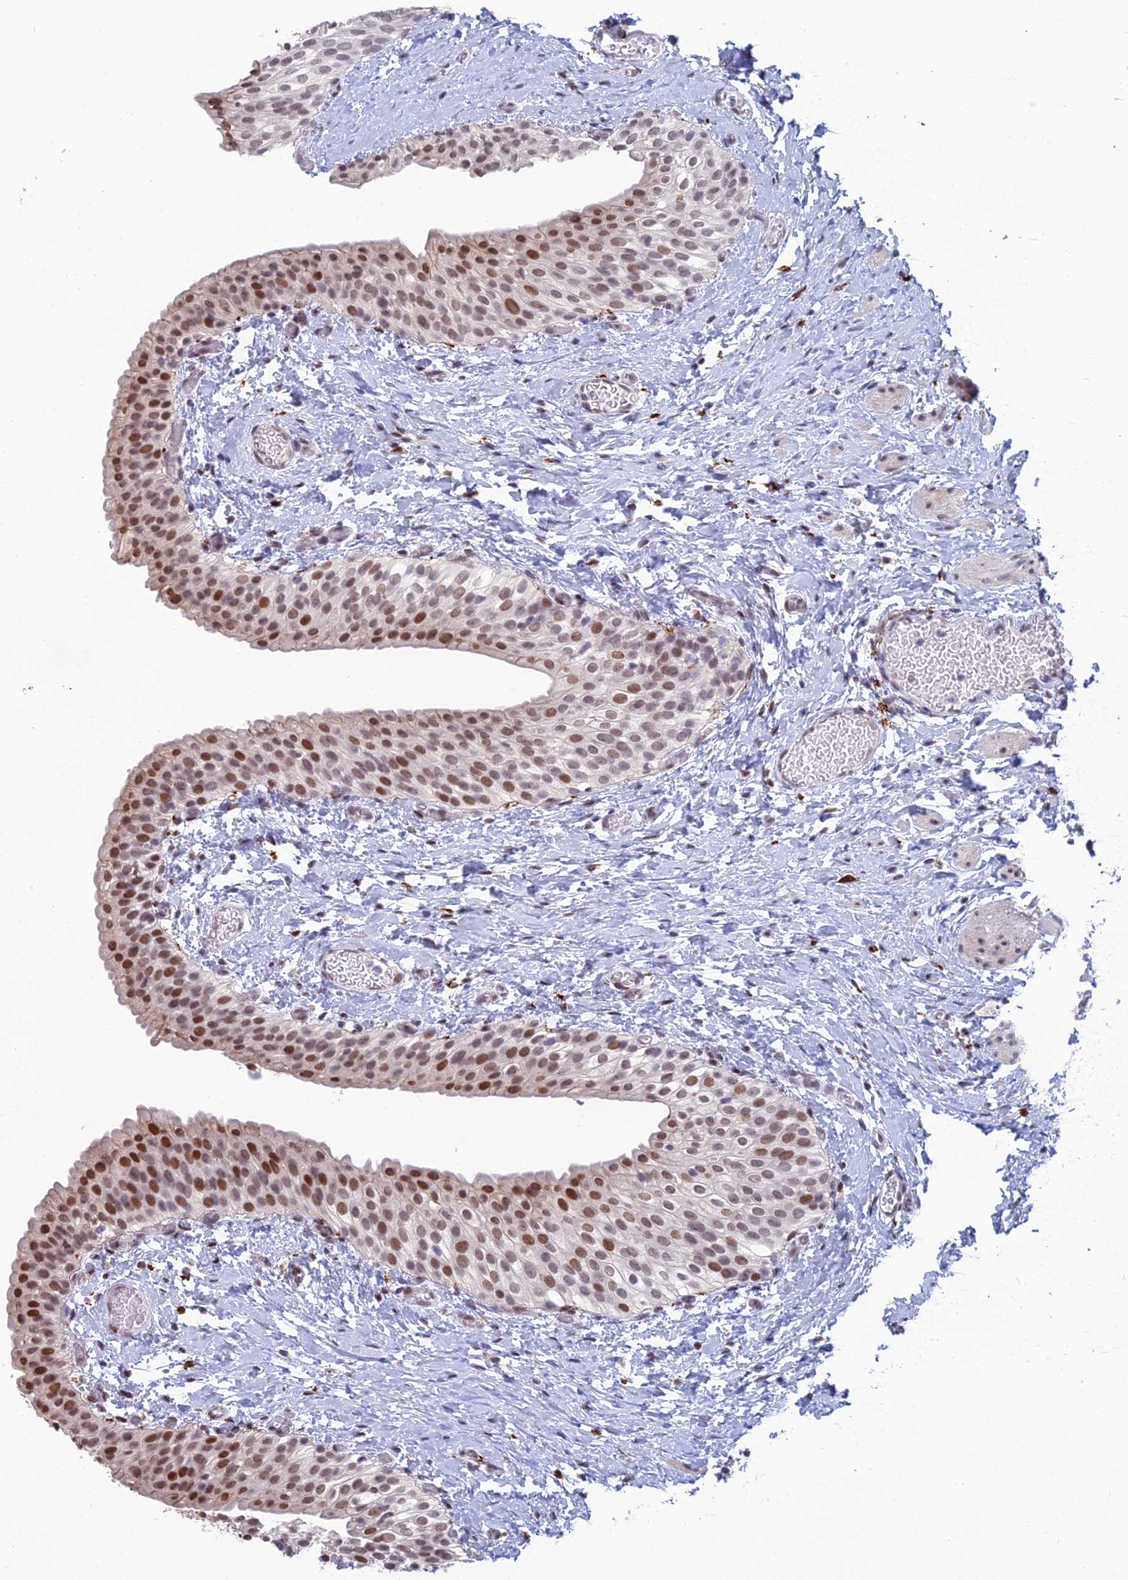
{"staining": {"intensity": "moderate", "quantity": ">75%", "location": "nuclear"}, "tissue": "urinary bladder", "cell_type": "Urothelial cells", "image_type": "normal", "snomed": [{"axis": "morphology", "description": "Normal tissue, NOS"}, {"axis": "topography", "description": "Urinary bladder"}], "caption": "Urothelial cells exhibit medium levels of moderate nuclear positivity in about >75% of cells in normal human urinary bladder.", "gene": "ABHD17A", "patient": {"sex": "male", "age": 1}}